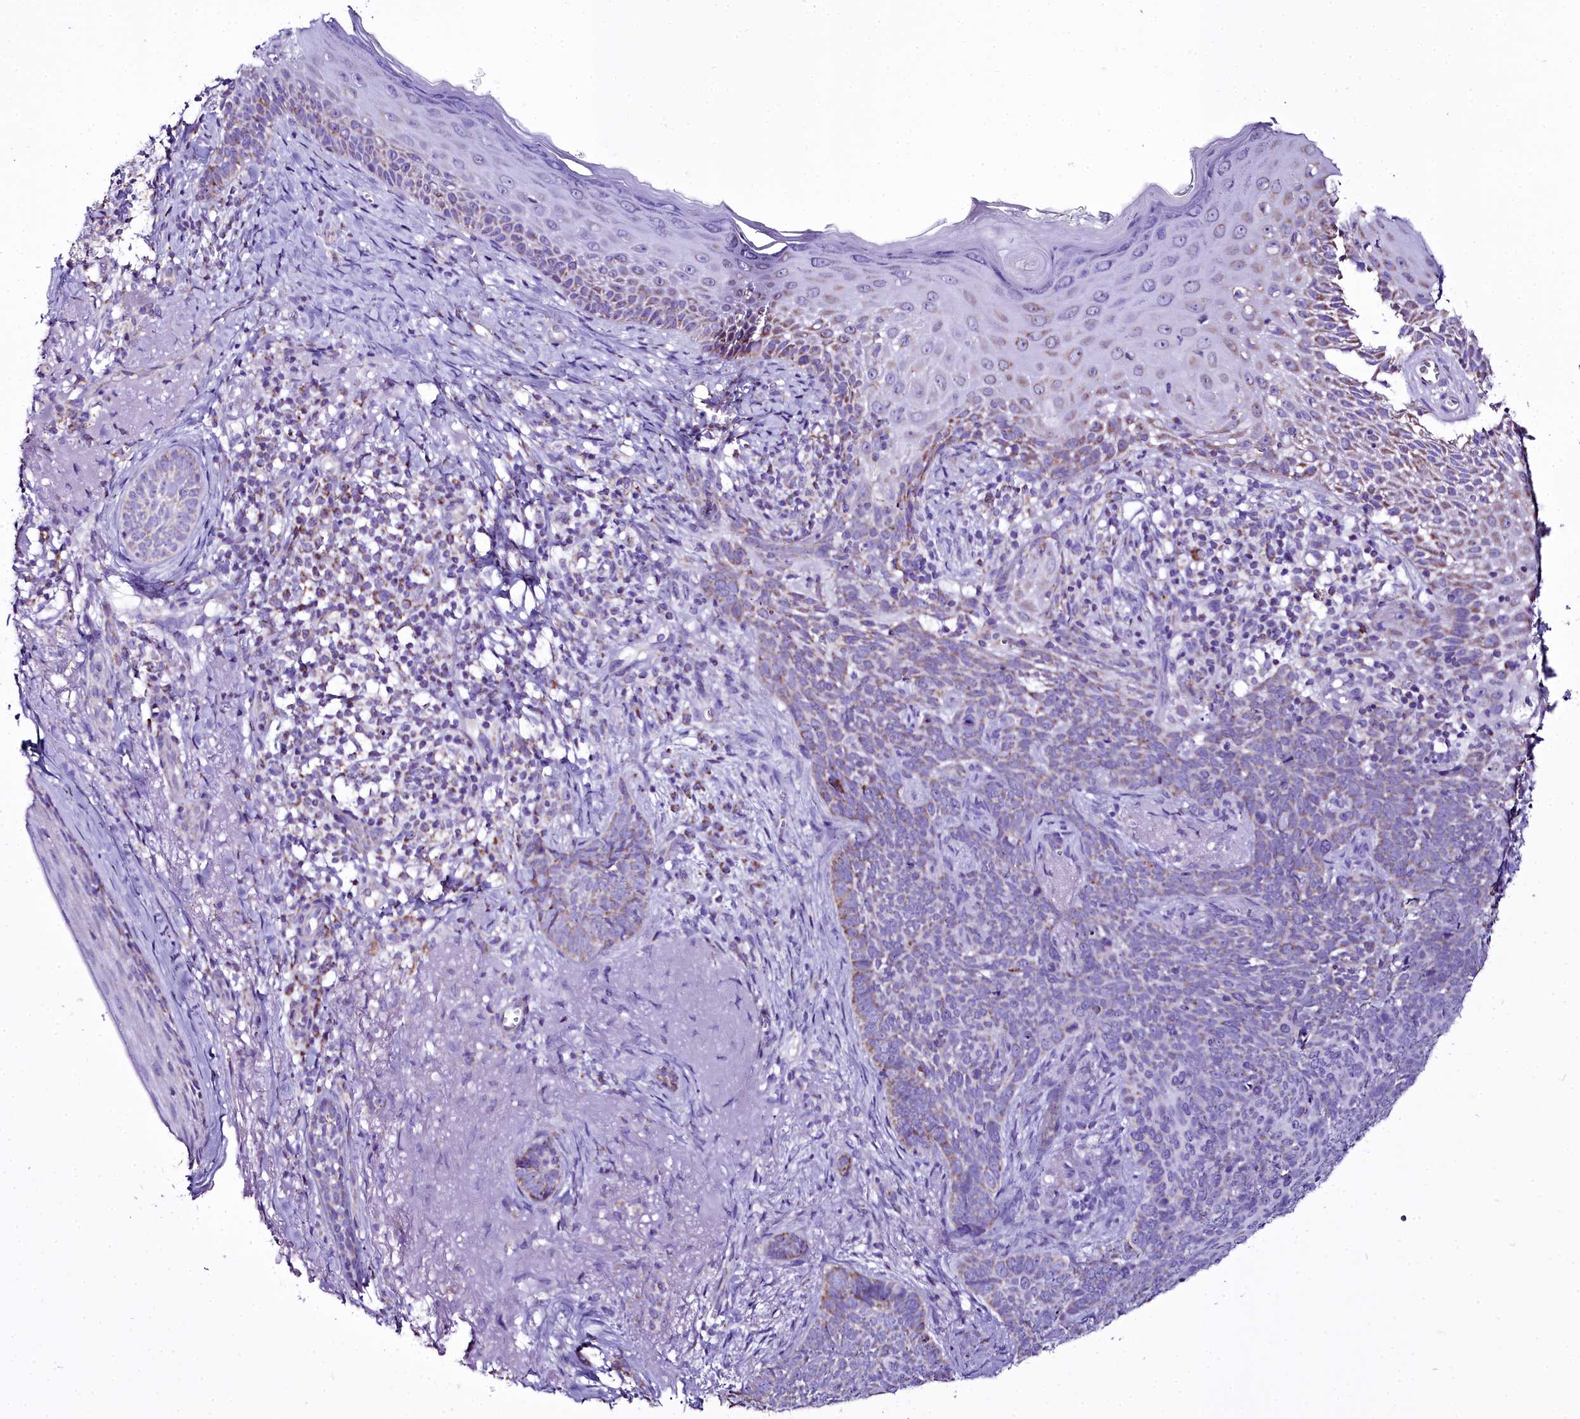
{"staining": {"intensity": "weak", "quantity": "25%-75%", "location": "cytoplasmic/membranous"}, "tissue": "skin cancer", "cell_type": "Tumor cells", "image_type": "cancer", "snomed": [{"axis": "morphology", "description": "Basal cell carcinoma"}, {"axis": "topography", "description": "Skin"}], "caption": "DAB (3,3'-diaminobenzidine) immunohistochemical staining of basal cell carcinoma (skin) displays weak cytoplasmic/membranous protein positivity in approximately 25%-75% of tumor cells. Nuclei are stained in blue.", "gene": "WDFY3", "patient": {"sex": "female", "age": 76}}